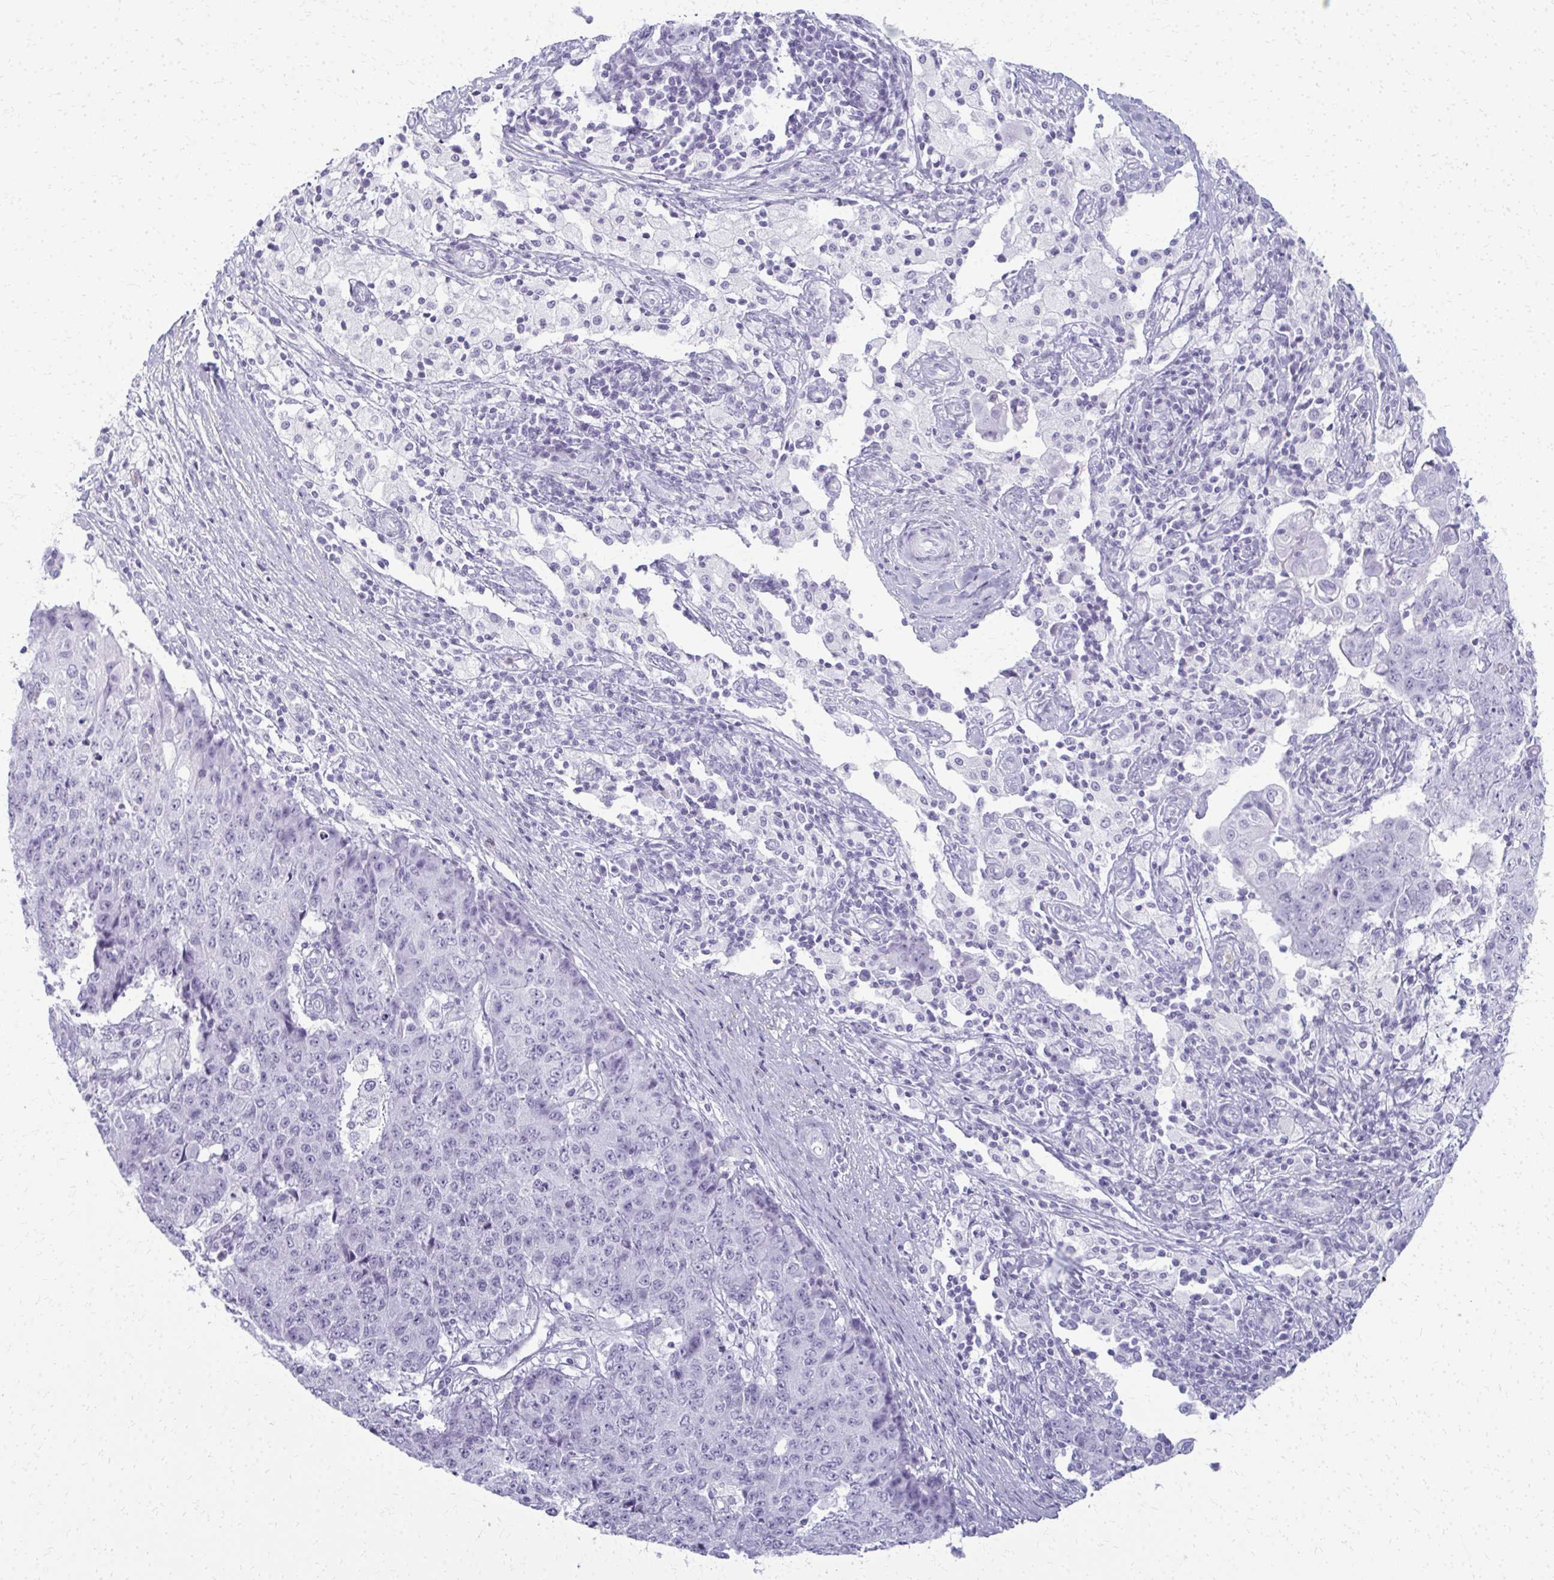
{"staining": {"intensity": "negative", "quantity": "none", "location": "none"}, "tissue": "ovarian cancer", "cell_type": "Tumor cells", "image_type": "cancer", "snomed": [{"axis": "morphology", "description": "Carcinoma, endometroid"}, {"axis": "topography", "description": "Ovary"}], "caption": "This is an IHC micrograph of human ovarian cancer. There is no expression in tumor cells.", "gene": "CA3", "patient": {"sex": "female", "age": 42}}